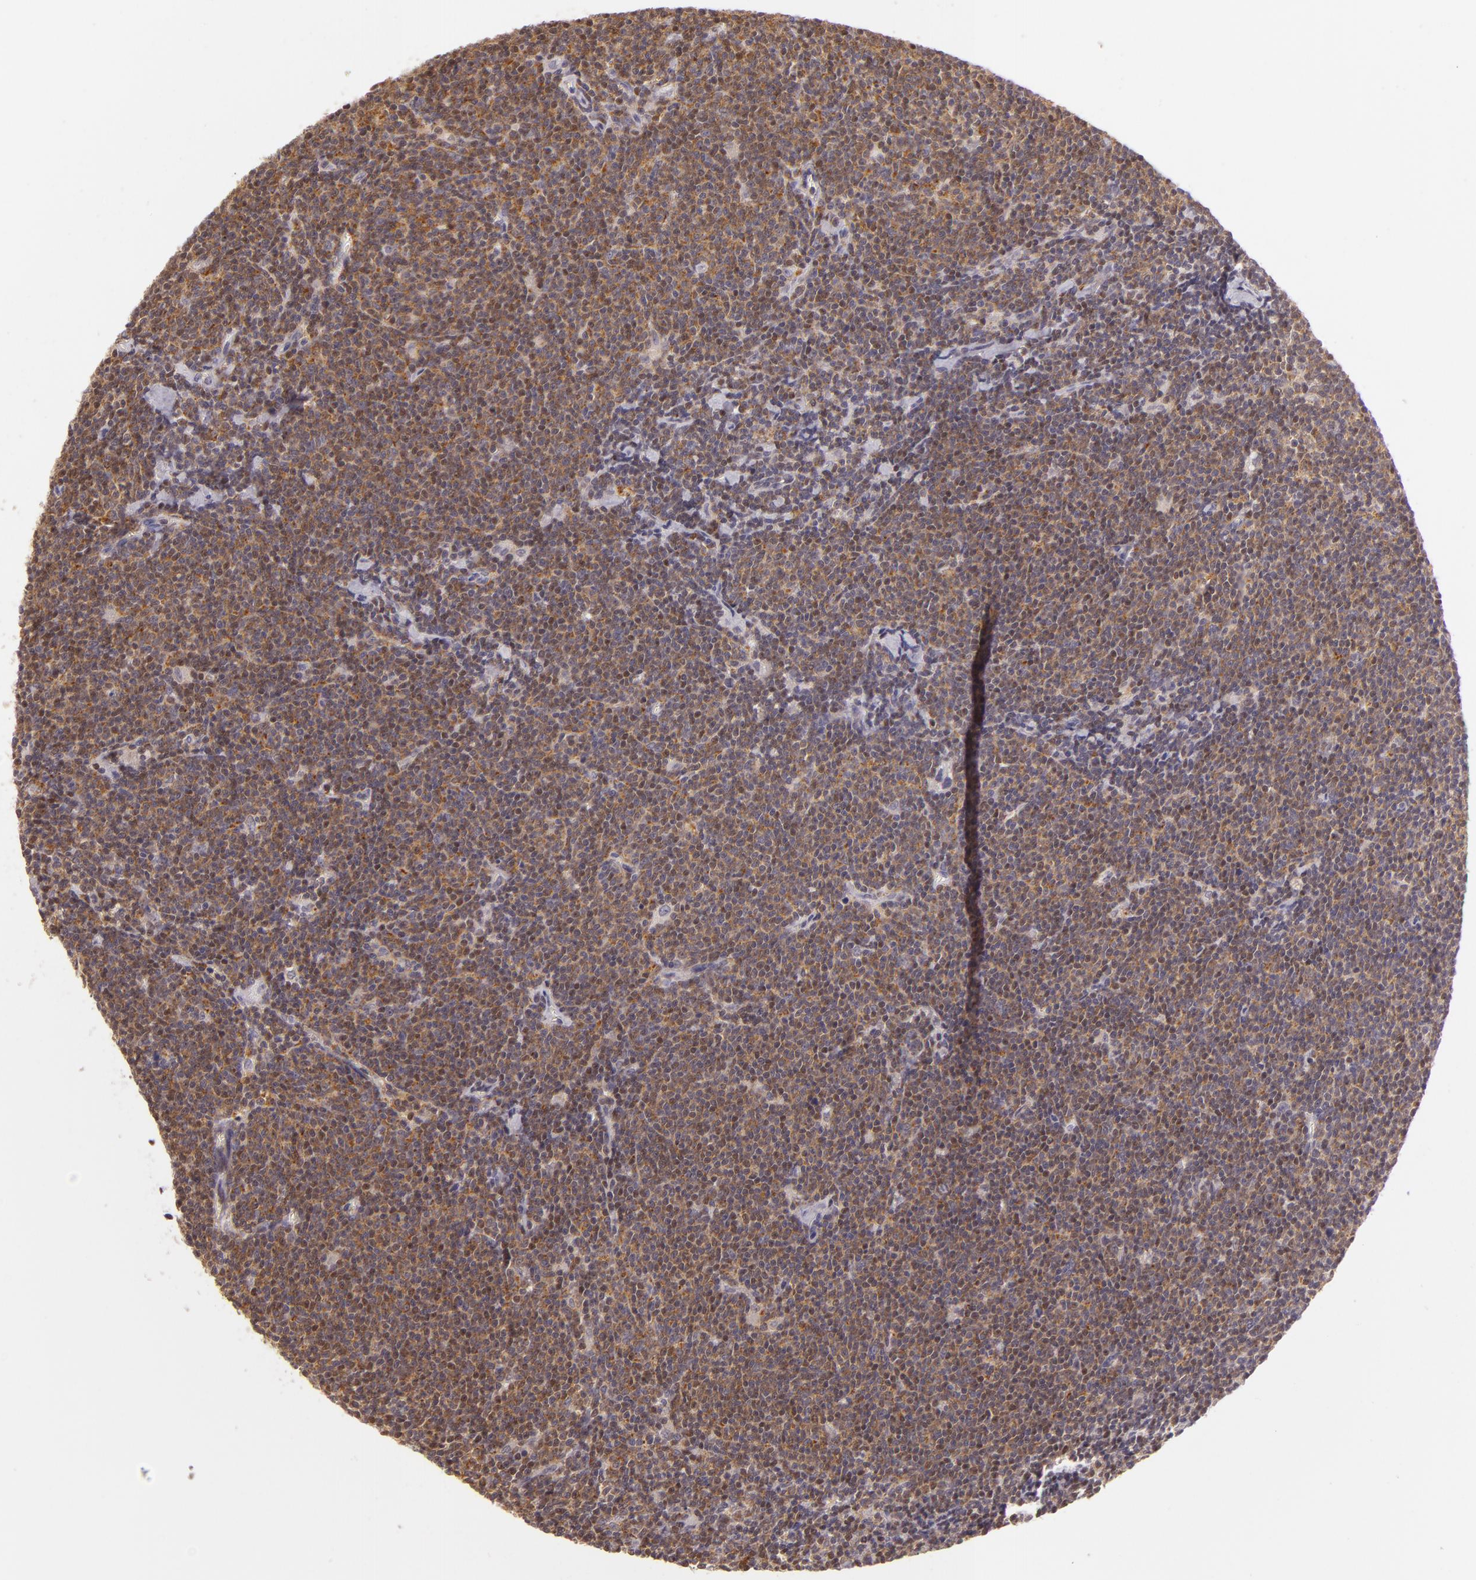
{"staining": {"intensity": "moderate", "quantity": "25%-75%", "location": "cytoplasmic/membranous"}, "tissue": "lymphoma", "cell_type": "Tumor cells", "image_type": "cancer", "snomed": [{"axis": "morphology", "description": "Malignant lymphoma, non-Hodgkin's type, Low grade"}, {"axis": "topography", "description": "Lymph node"}], "caption": "Human lymphoma stained with a brown dye displays moderate cytoplasmic/membranous positive staining in approximately 25%-75% of tumor cells.", "gene": "IMPDH1", "patient": {"sex": "male", "age": 65}}